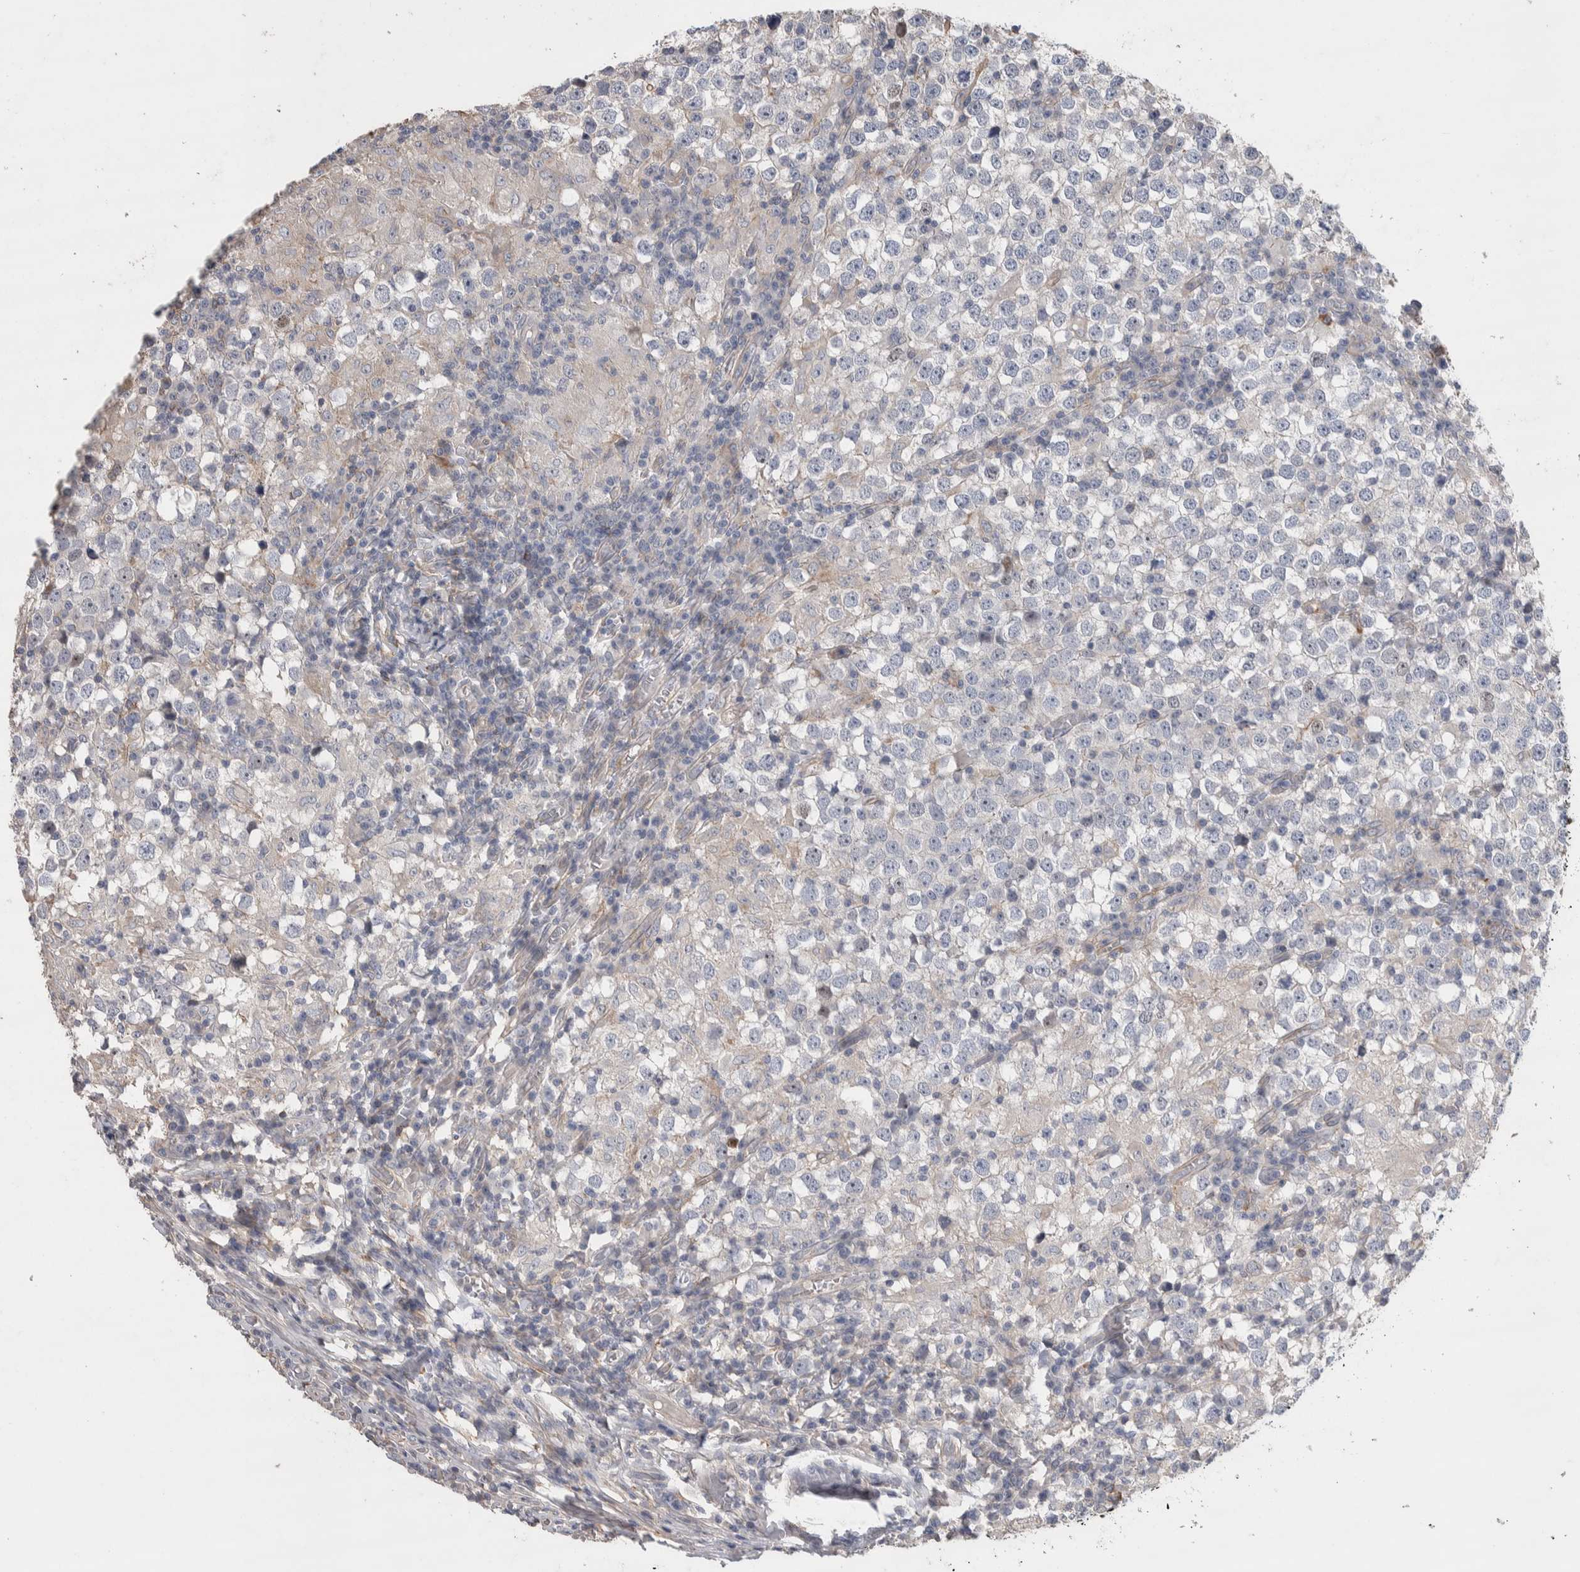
{"staining": {"intensity": "negative", "quantity": "none", "location": "none"}, "tissue": "testis cancer", "cell_type": "Tumor cells", "image_type": "cancer", "snomed": [{"axis": "morphology", "description": "Seminoma, NOS"}, {"axis": "topography", "description": "Testis"}], "caption": "A micrograph of seminoma (testis) stained for a protein exhibits no brown staining in tumor cells. (Immunohistochemistry (ihc), brightfield microscopy, high magnification).", "gene": "GCNA", "patient": {"sex": "male", "age": 65}}